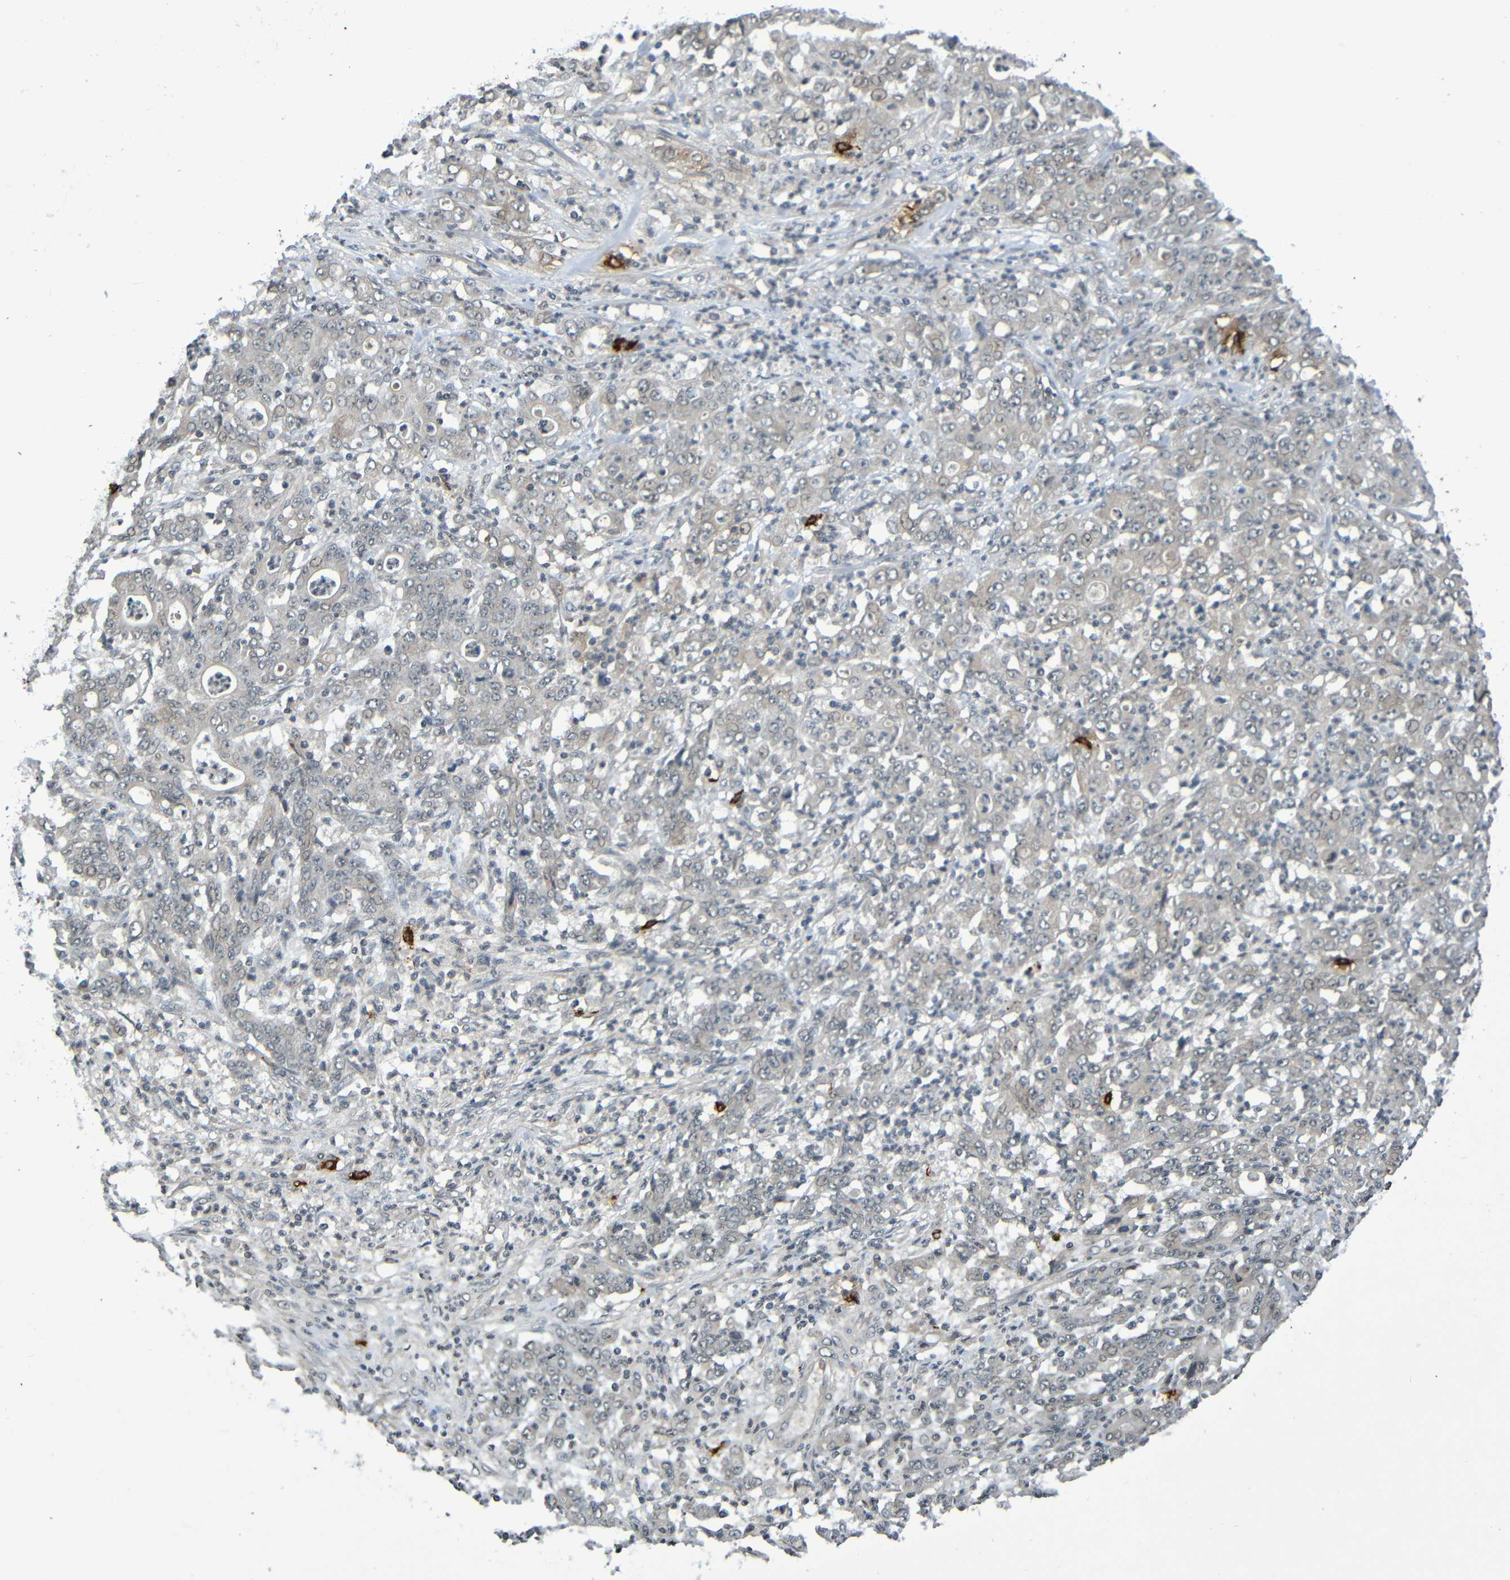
{"staining": {"intensity": "negative", "quantity": "none", "location": "none"}, "tissue": "stomach cancer", "cell_type": "Tumor cells", "image_type": "cancer", "snomed": [{"axis": "morphology", "description": "Adenocarcinoma, NOS"}, {"axis": "topography", "description": "Stomach, lower"}], "caption": "Histopathology image shows no significant protein positivity in tumor cells of stomach cancer.", "gene": "C3AR1", "patient": {"sex": "female", "age": 71}}